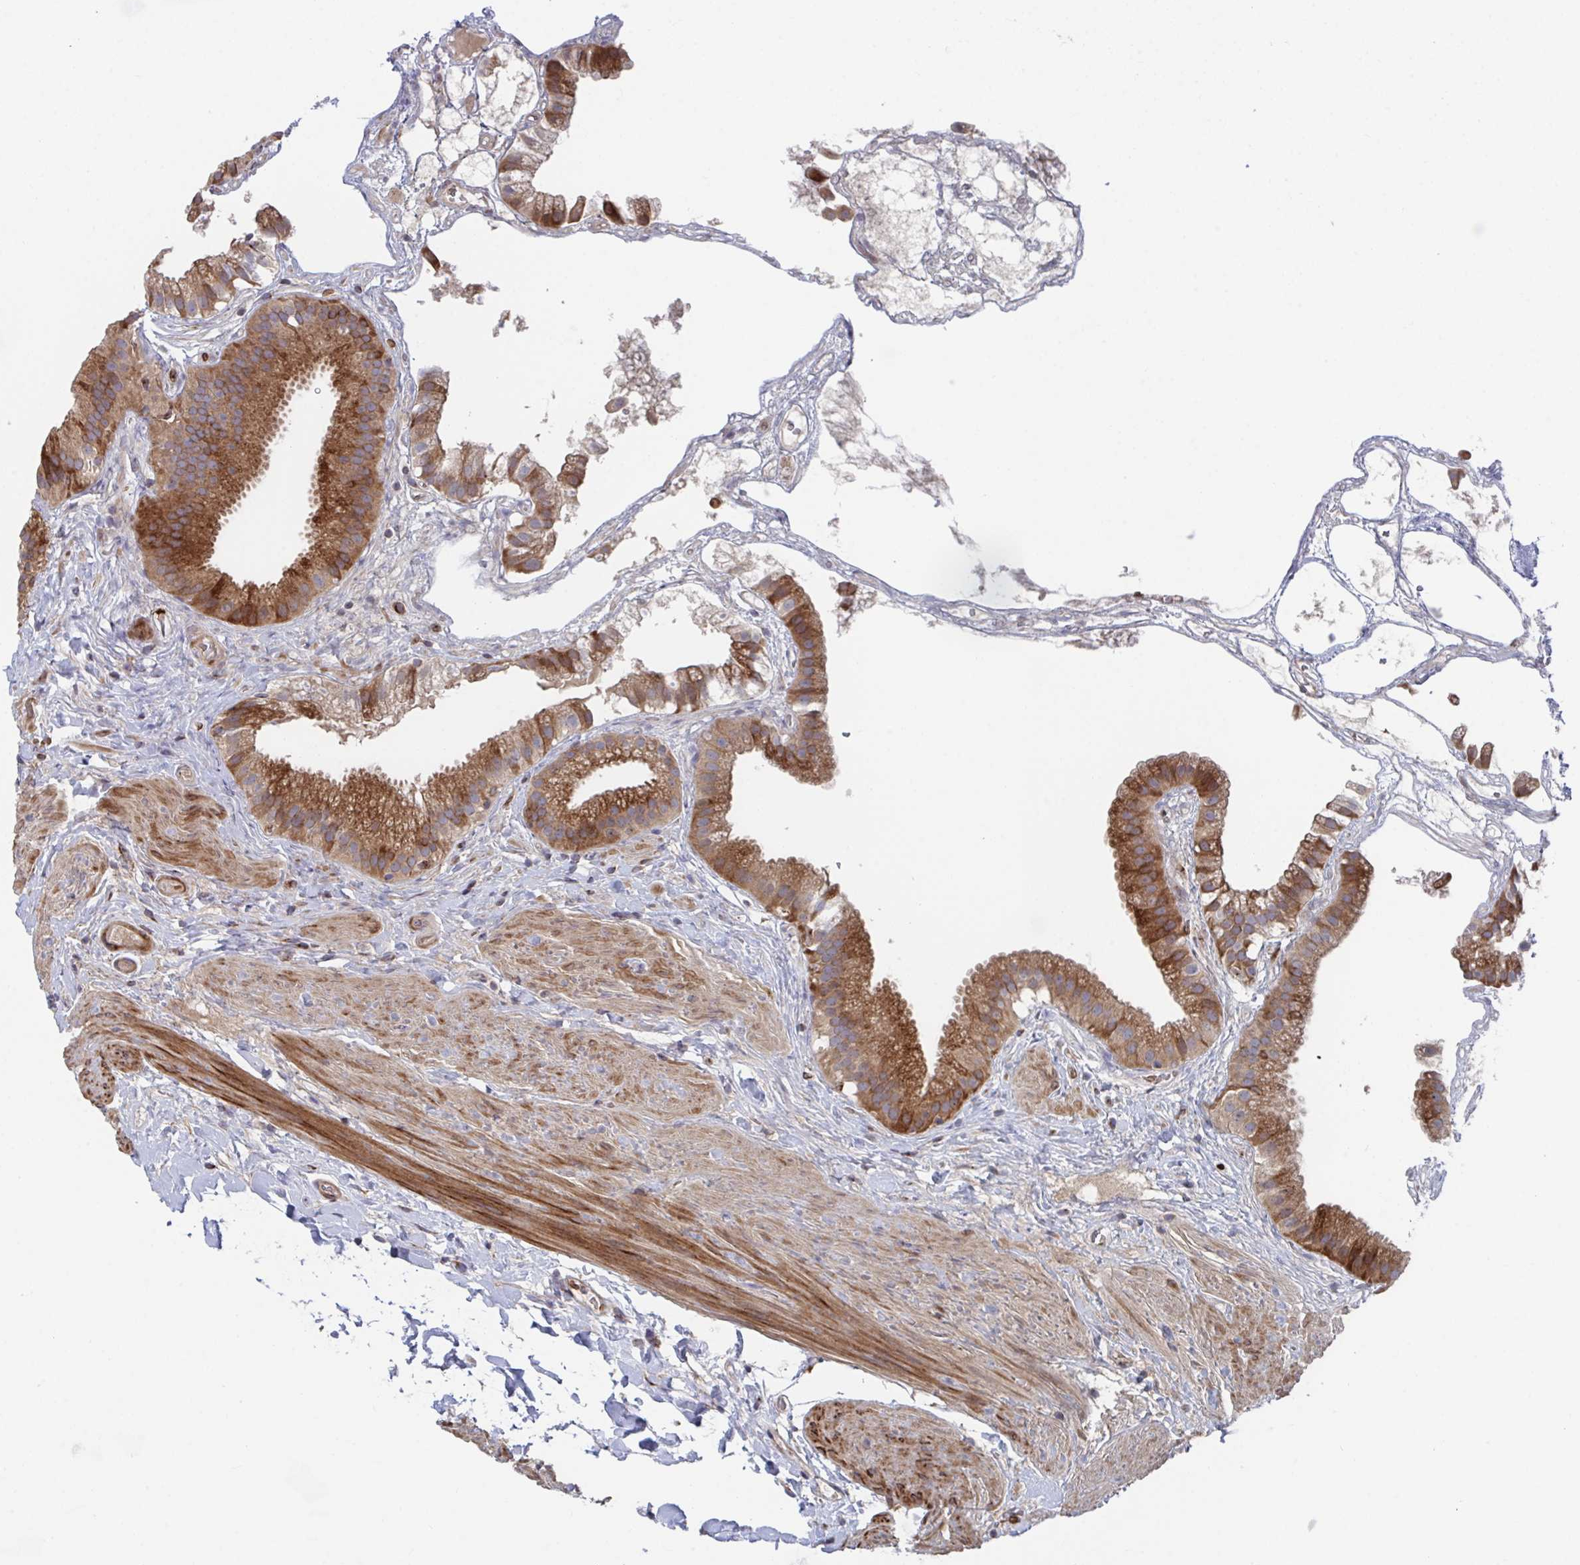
{"staining": {"intensity": "strong", "quantity": ">75%", "location": "cytoplasmic/membranous"}, "tissue": "gallbladder", "cell_type": "Glandular cells", "image_type": "normal", "snomed": [{"axis": "morphology", "description": "Normal tissue, NOS"}, {"axis": "topography", "description": "Gallbladder"}], "caption": "This image reveals benign gallbladder stained with immunohistochemistry (IHC) to label a protein in brown. The cytoplasmic/membranous of glandular cells show strong positivity for the protein. Nuclei are counter-stained blue.", "gene": "FJX1", "patient": {"sex": "female", "age": 63}}